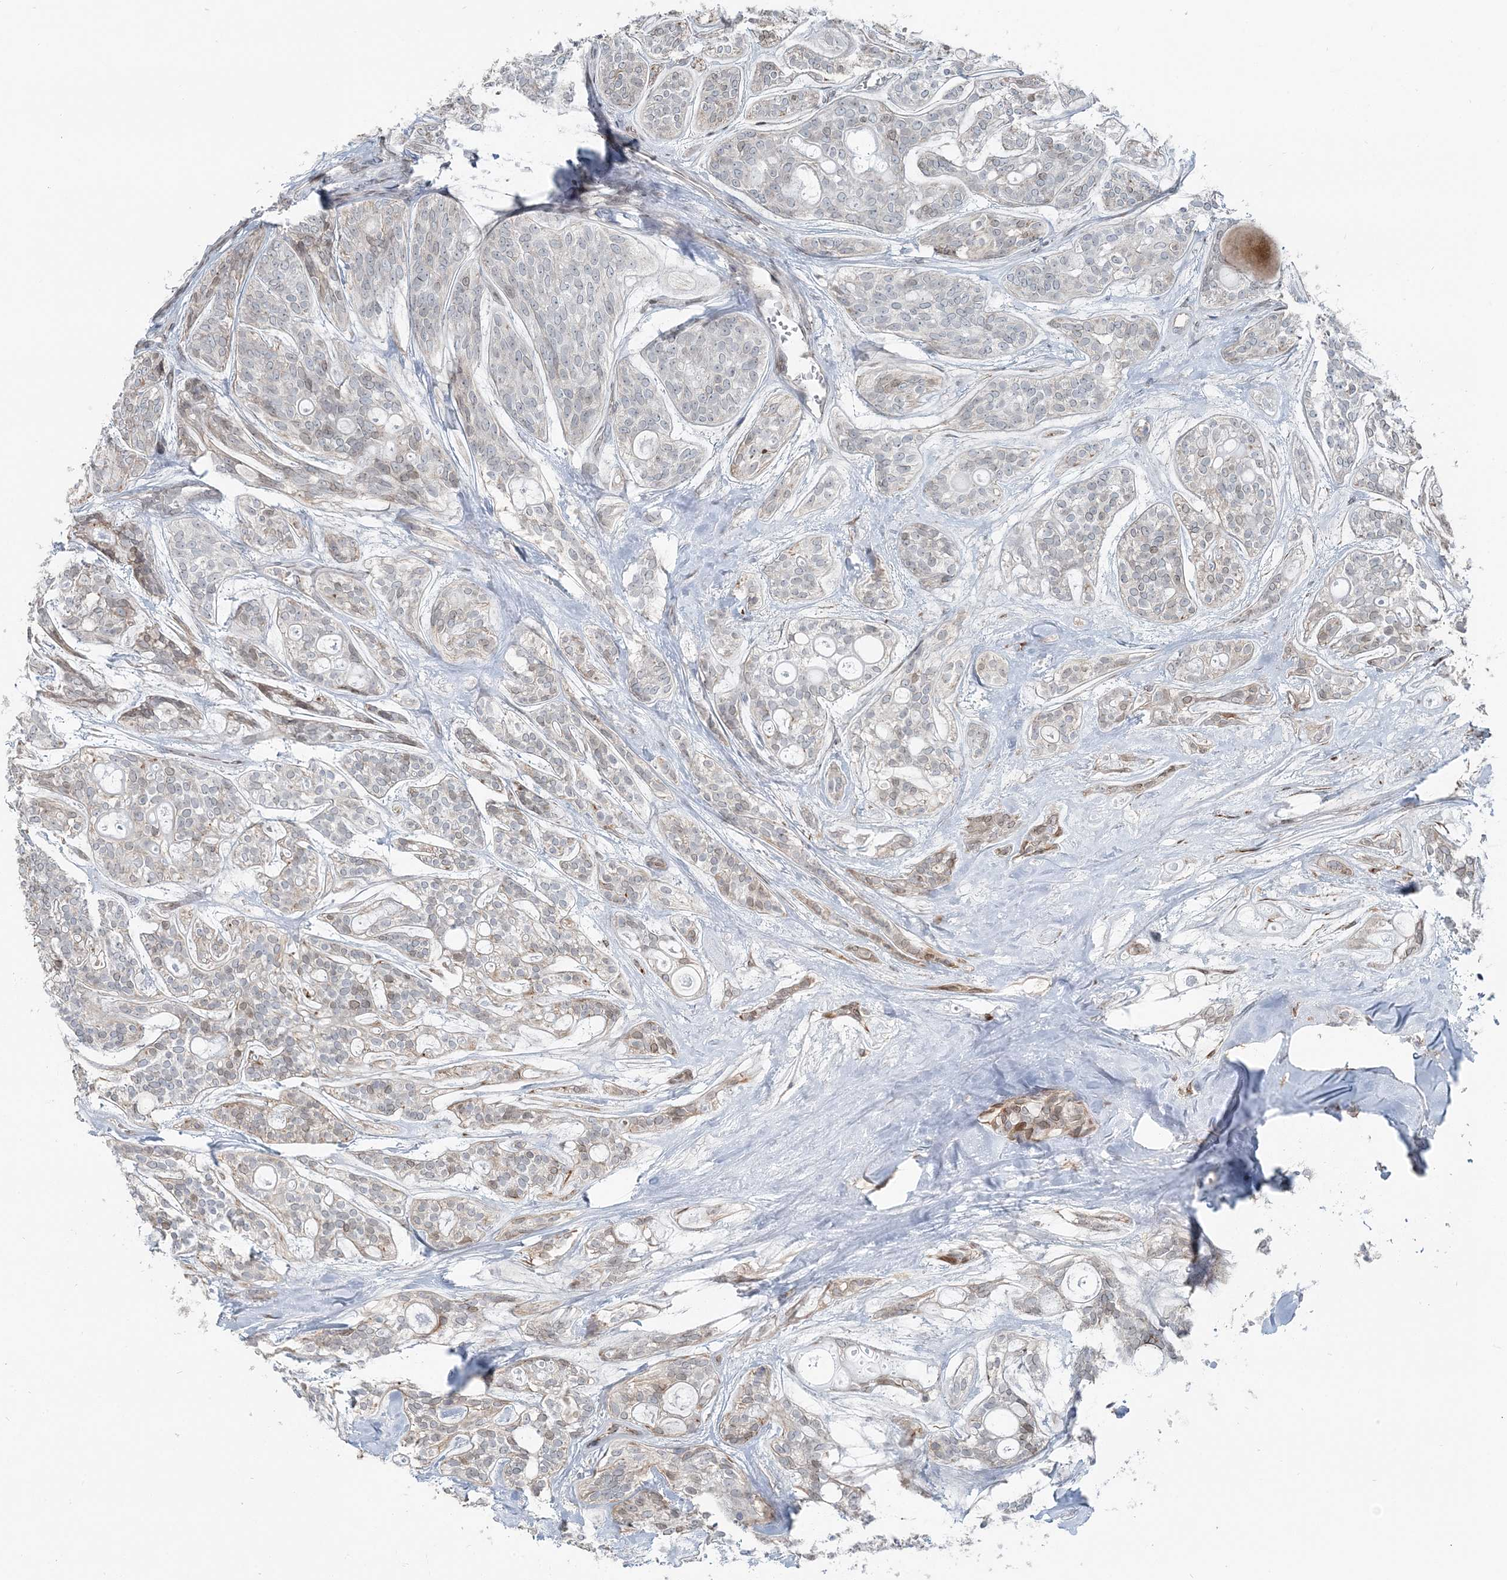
{"staining": {"intensity": "weak", "quantity": "<25%", "location": "cytoplasmic/membranous,nuclear"}, "tissue": "head and neck cancer", "cell_type": "Tumor cells", "image_type": "cancer", "snomed": [{"axis": "morphology", "description": "Adenocarcinoma, NOS"}, {"axis": "topography", "description": "Head-Neck"}], "caption": "Adenocarcinoma (head and neck) stained for a protein using immunohistochemistry exhibits no positivity tumor cells.", "gene": "FBXL17", "patient": {"sex": "male", "age": 66}}